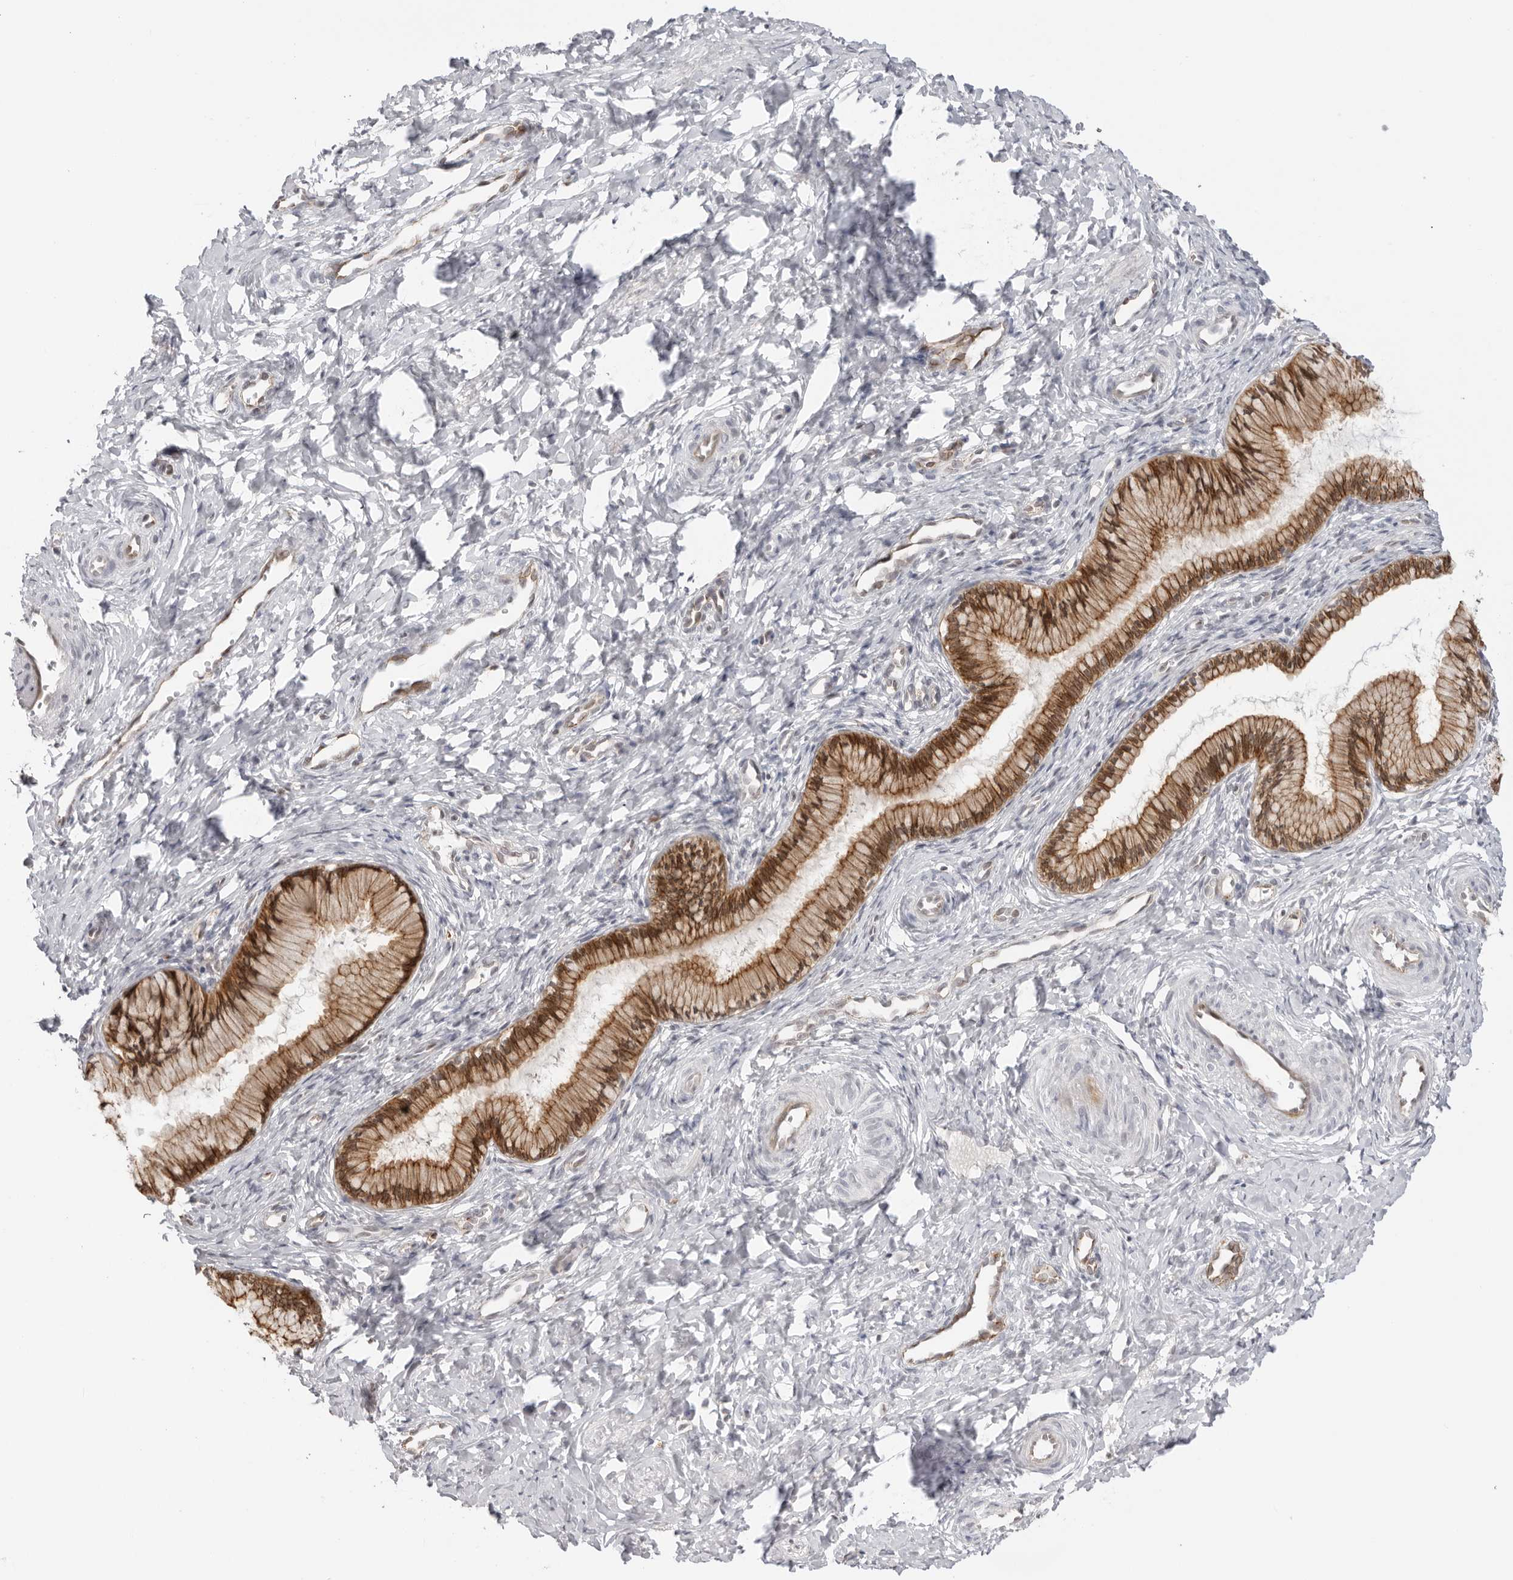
{"staining": {"intensity": "strong", "quantity": ">75%", "location": "cytoplasmic/membranous"}, "tissue": "cervix", "cell_type": "Glandular cells", "image_type": "normal", "snomed": [{"axis": "morphology", "description": "Normal tissue, NOS"}, {"axis": "topography", "description": "Cervix"}], "caption": "IHC micrograph of normal cervix: human cervix stained using immunohistochemistry (IHC) displays high levels of strong protein expression localized specifically in the cytoplasmic/membranous of glandular cells, appearing as a cytoplasmic/membranous brown color.", "gene": "TRAPPC3", "patient": {"sex": "female", "age": 27}}